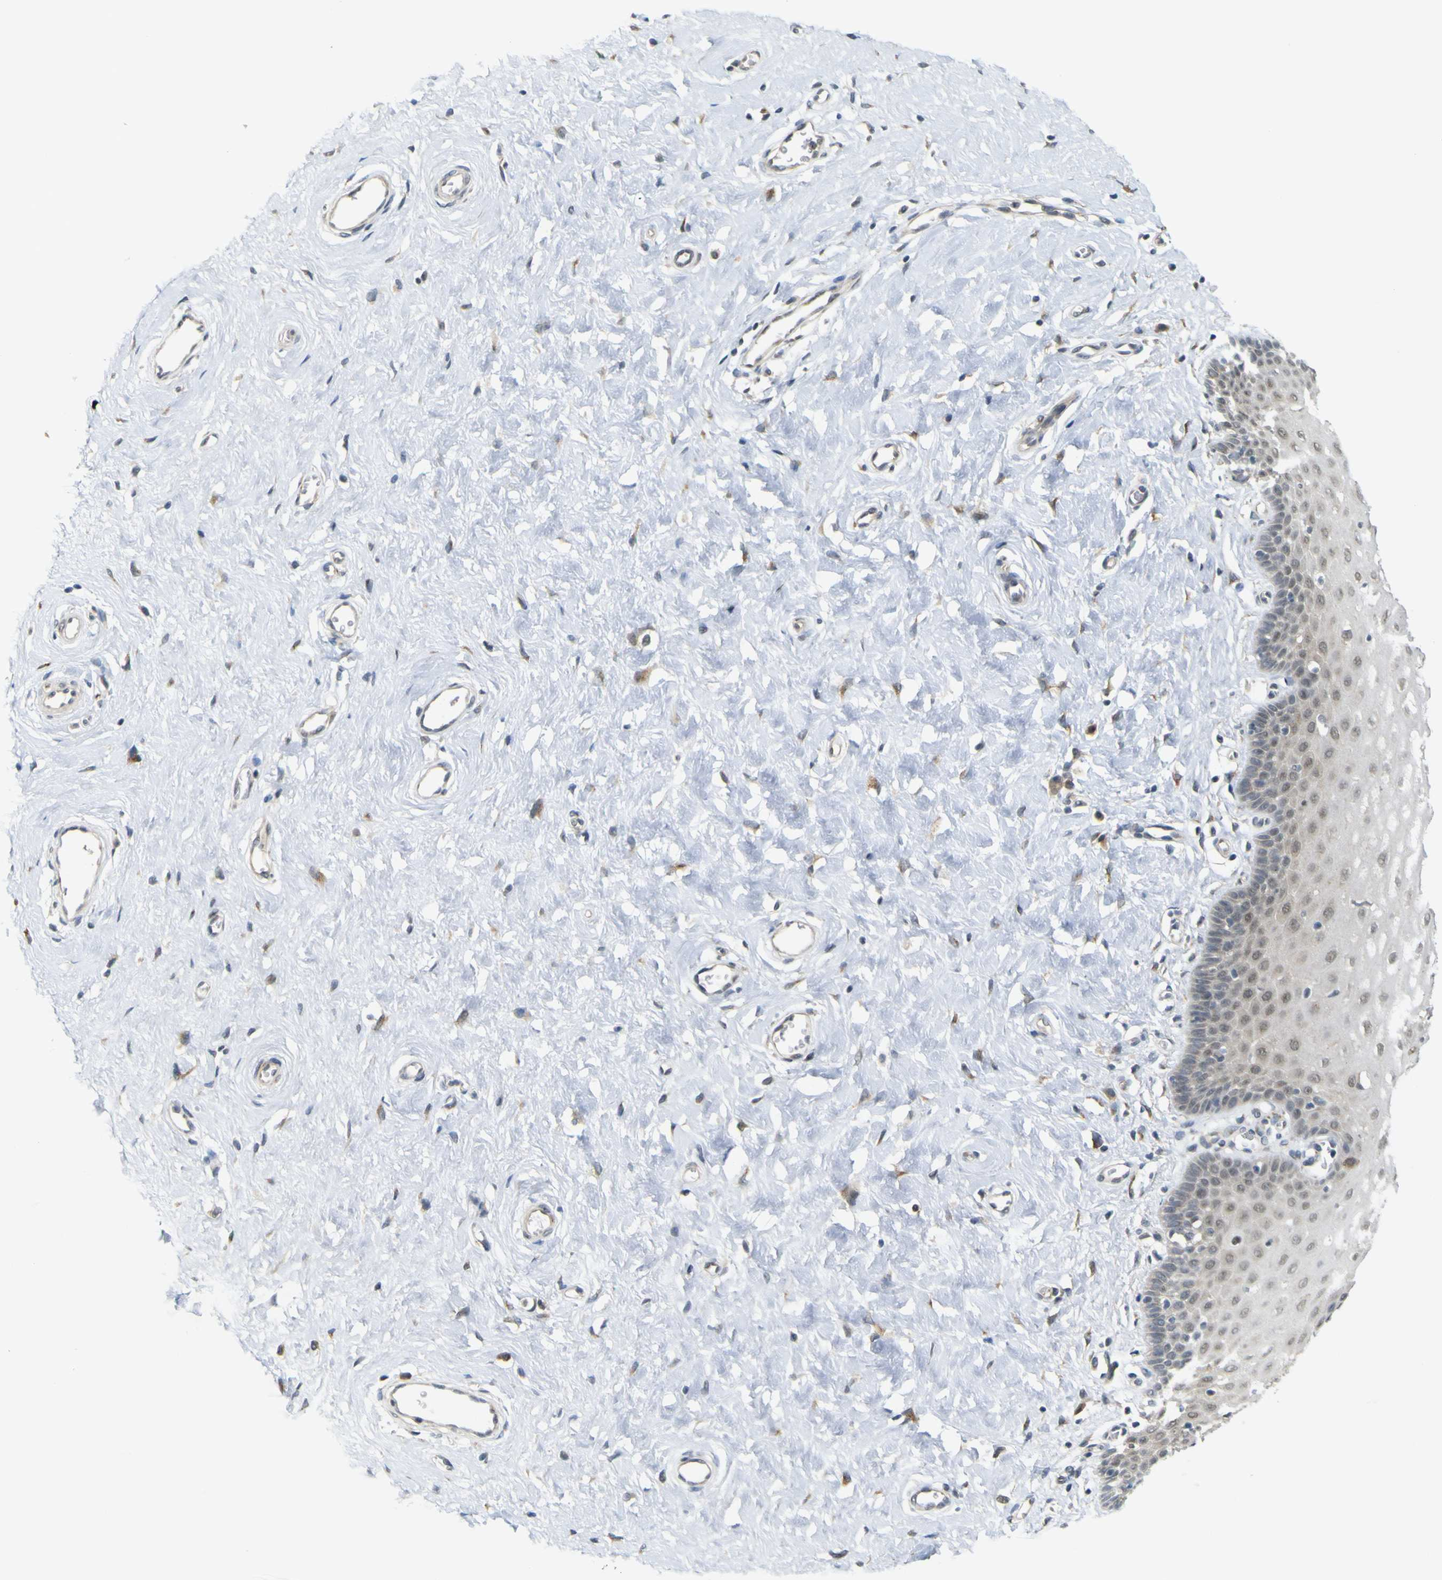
{"staining": {"intensity": "negative", "quantity": "none", "location": "none"}, "tissue": "cervix", "cell_type": "Glandular cells", "image_type": "normal", "snomed": [{"axis": "morphology", "description": "Normal tissue, NOS"}, {"axis": "topography", "description": "Cervix"}], "caption": "Glandular cells are negative for brown protein staining in normal cervix. (DAB (3,3'-diaminobenzidine) IHC, high magnification).", "gene": "IGF2R", "patient": {"sex": "female", "age": 55}}